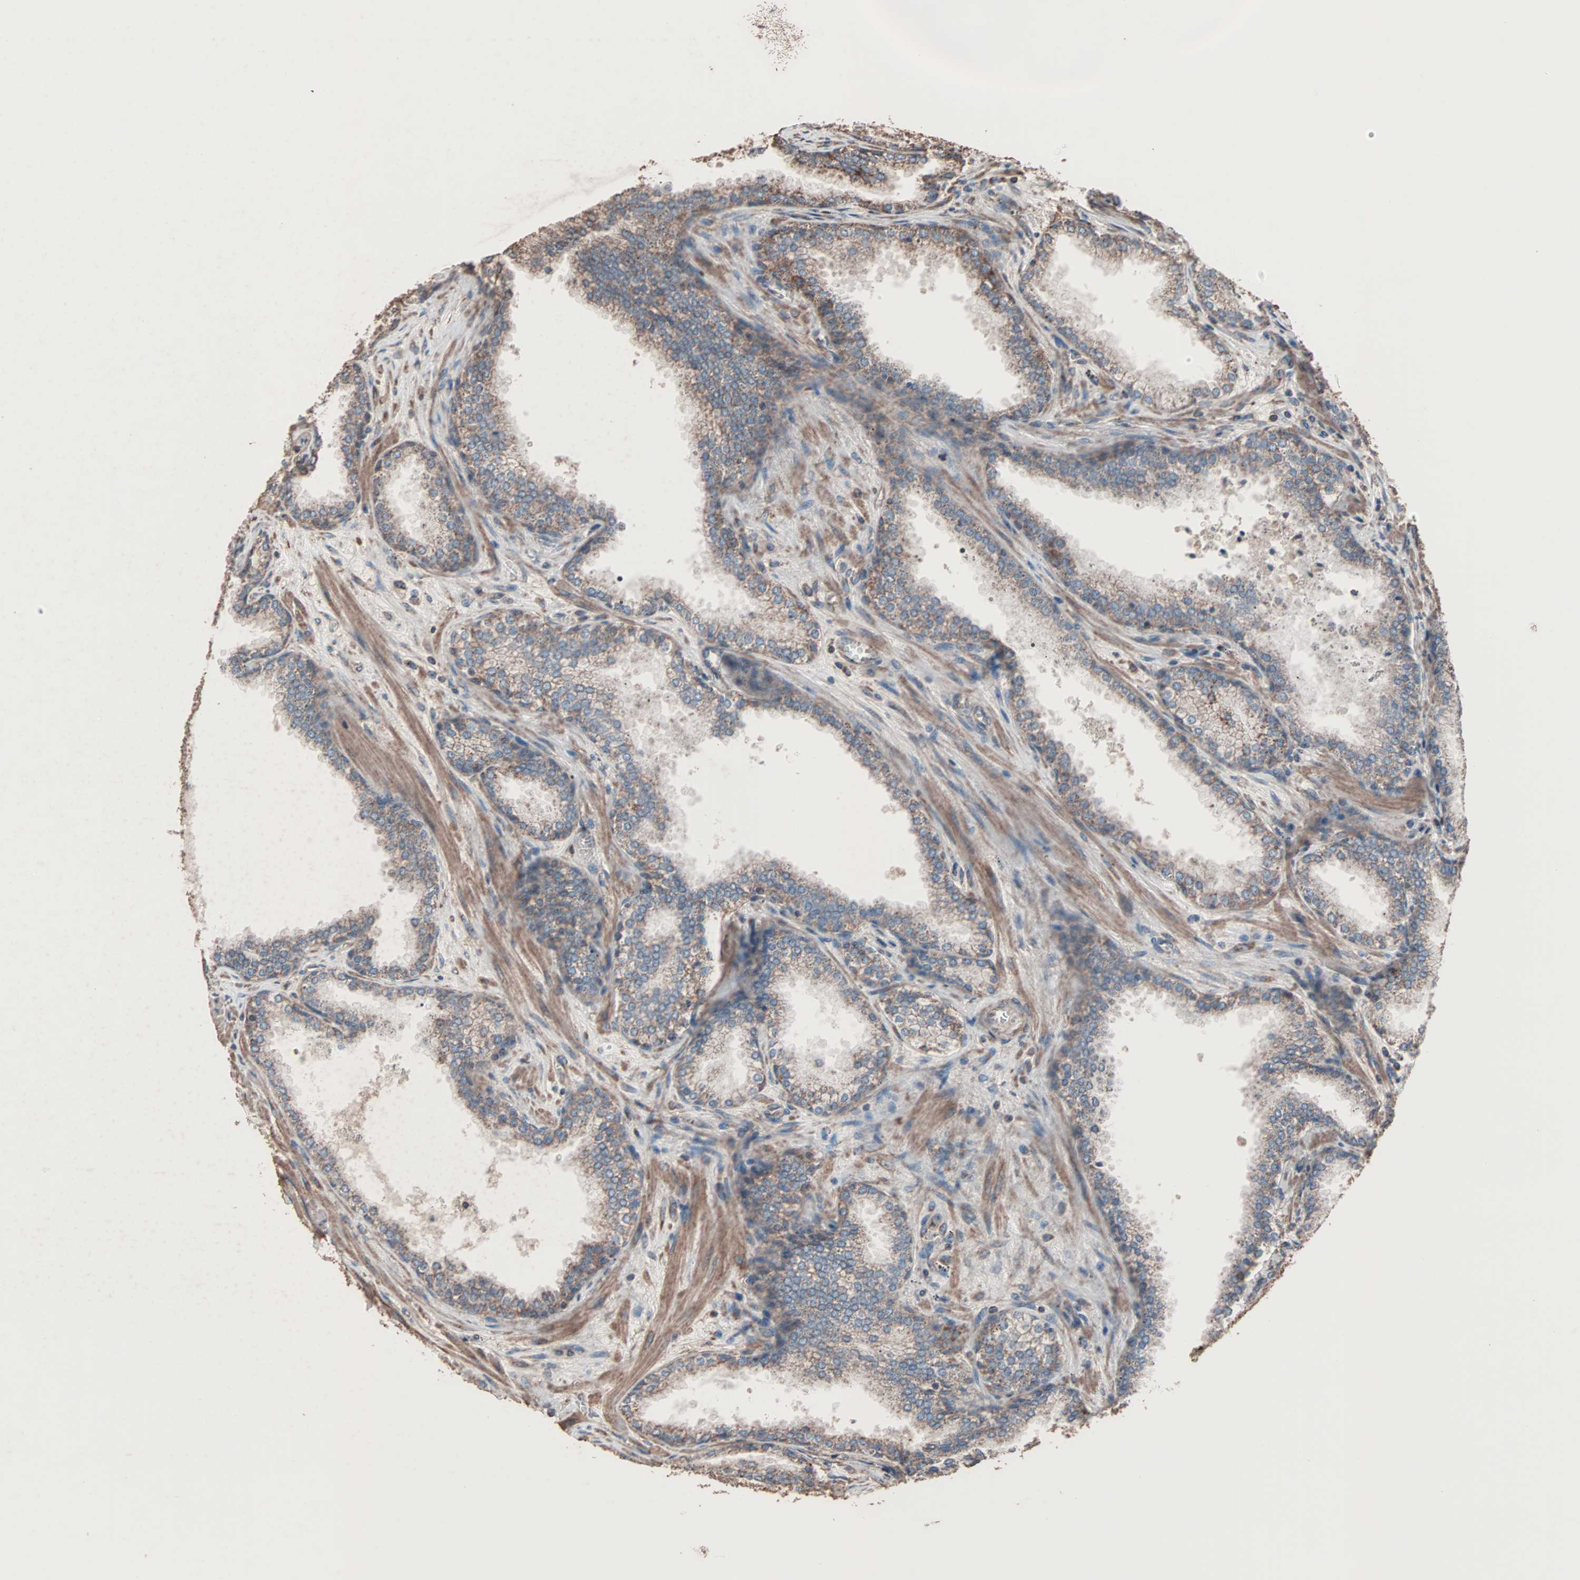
{"staining": {"intensity": "moderate", "quantity": ">75%", "location": "cytoplasmic/membranous"}, "tissue": "prostate cancer", "cell_type": "Tumor cells", "image_type": "cancer", "snomed": [{"axis": "morphology", "description": "Adenocarcinoma, Low grade"}, {"axis": "topography", "description": "Prostate"}], "caption": "Protein analysis of prostate low-grade adenocarcinoma tissue shows moderate cytoplasmic/membranous expression in approximately >75% of tumor cells.", "gene": "MRPL2", "patient": {"sex": "male", "age": 60}}